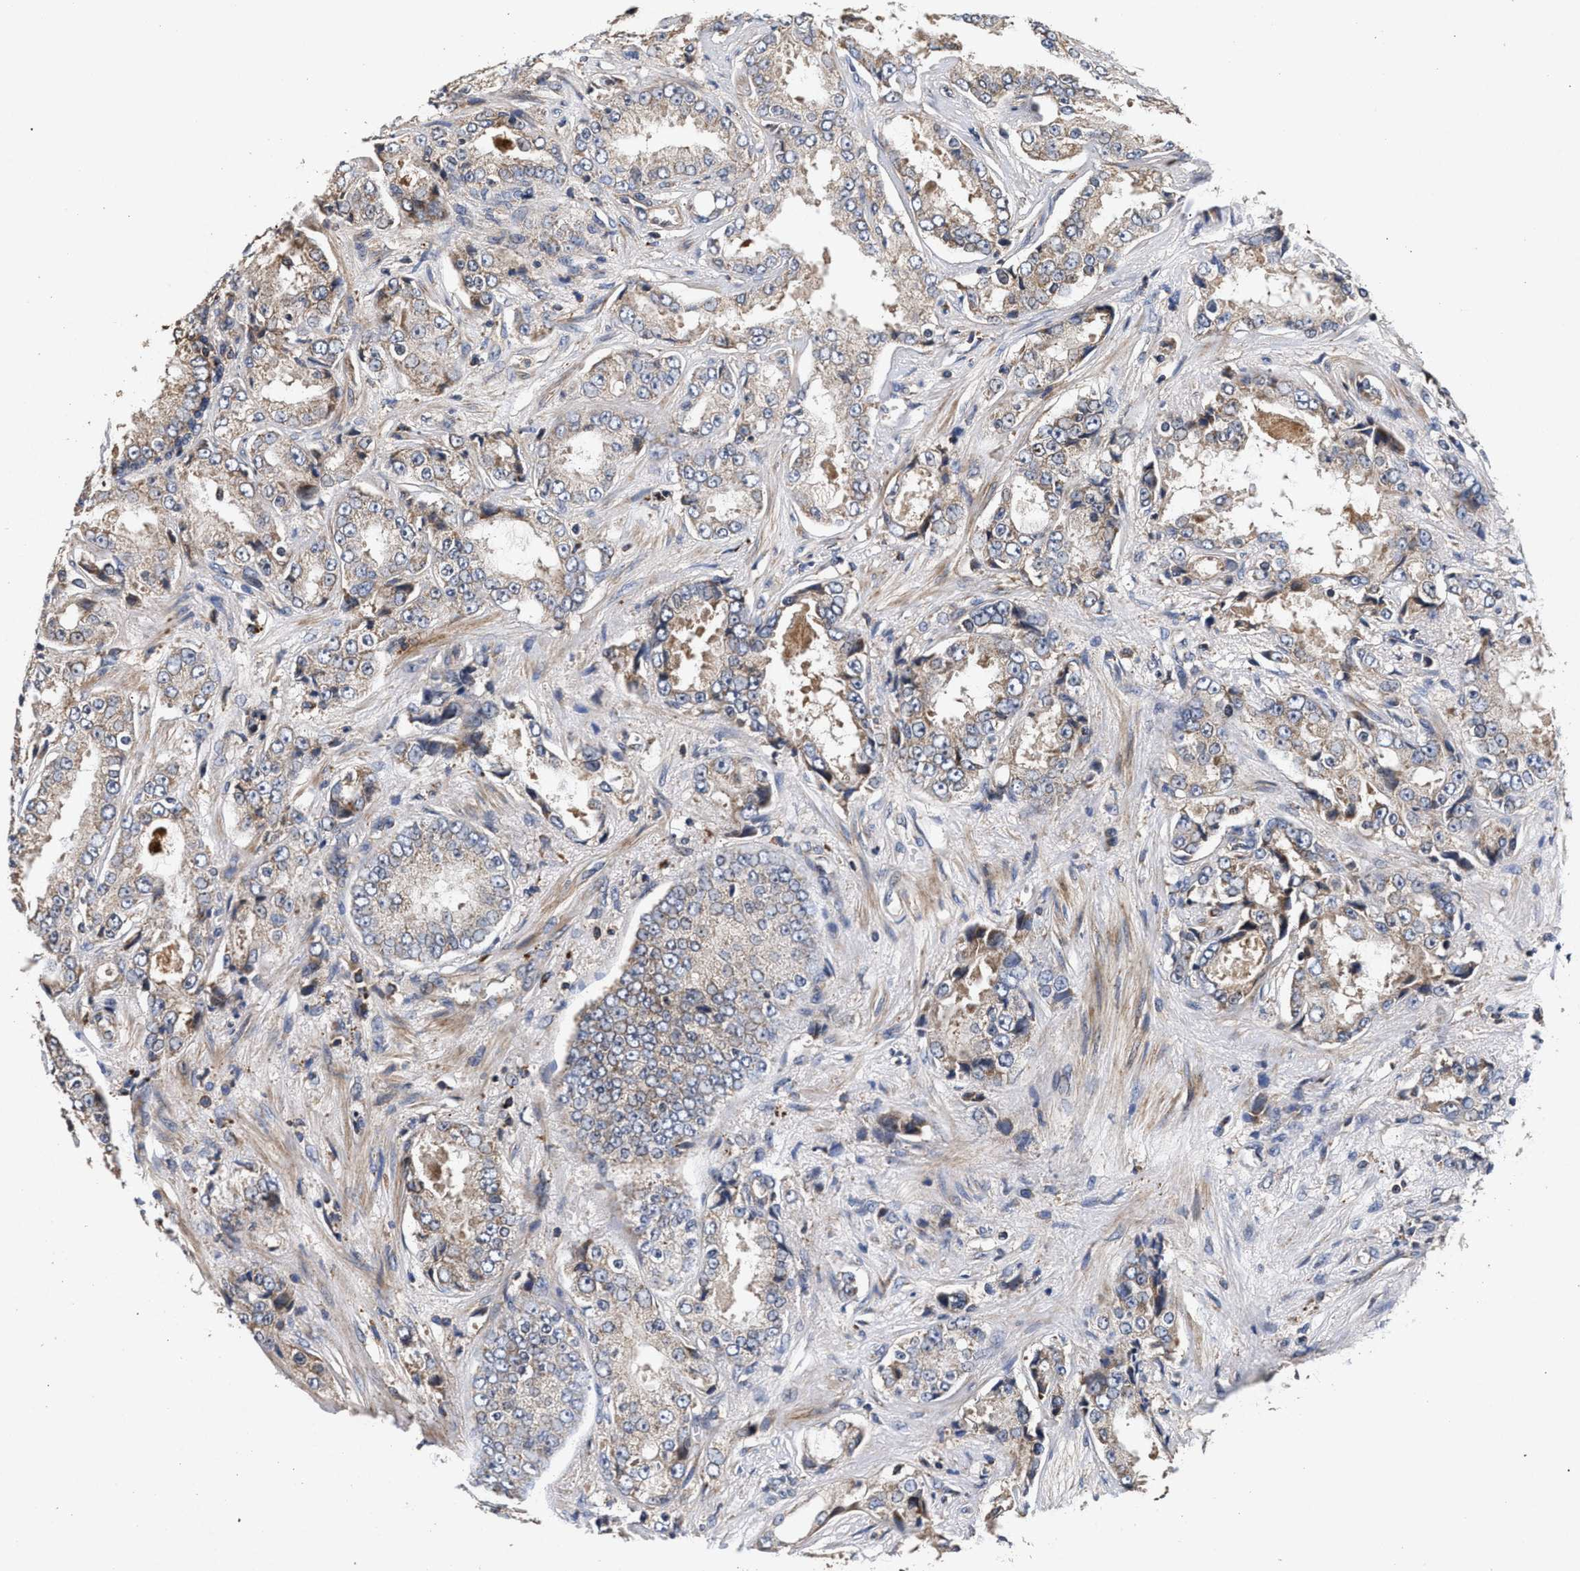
{"staining": {"intensity": "moderate", "quantity": "25%-75%", "location": "cytoplasmic/membranous"}, "tissue": "prostate cancer", "cell_type": "Tumor cells", "image_type": "cancer", "snomed": [{"axis": "morphology", "description": "Adenocarcinoma, High grade"}, {"axis": "topography", "description": "Prostate"}], "caption": "An image showing moderate cytoplasmic/membranous staining in approximately 25%-75% of tumor cells in prostate cancer, as visualized by brown immunohistochemical staining.", "gene": "NFKB2", "patient": {"sex": "male", "age": 73}}